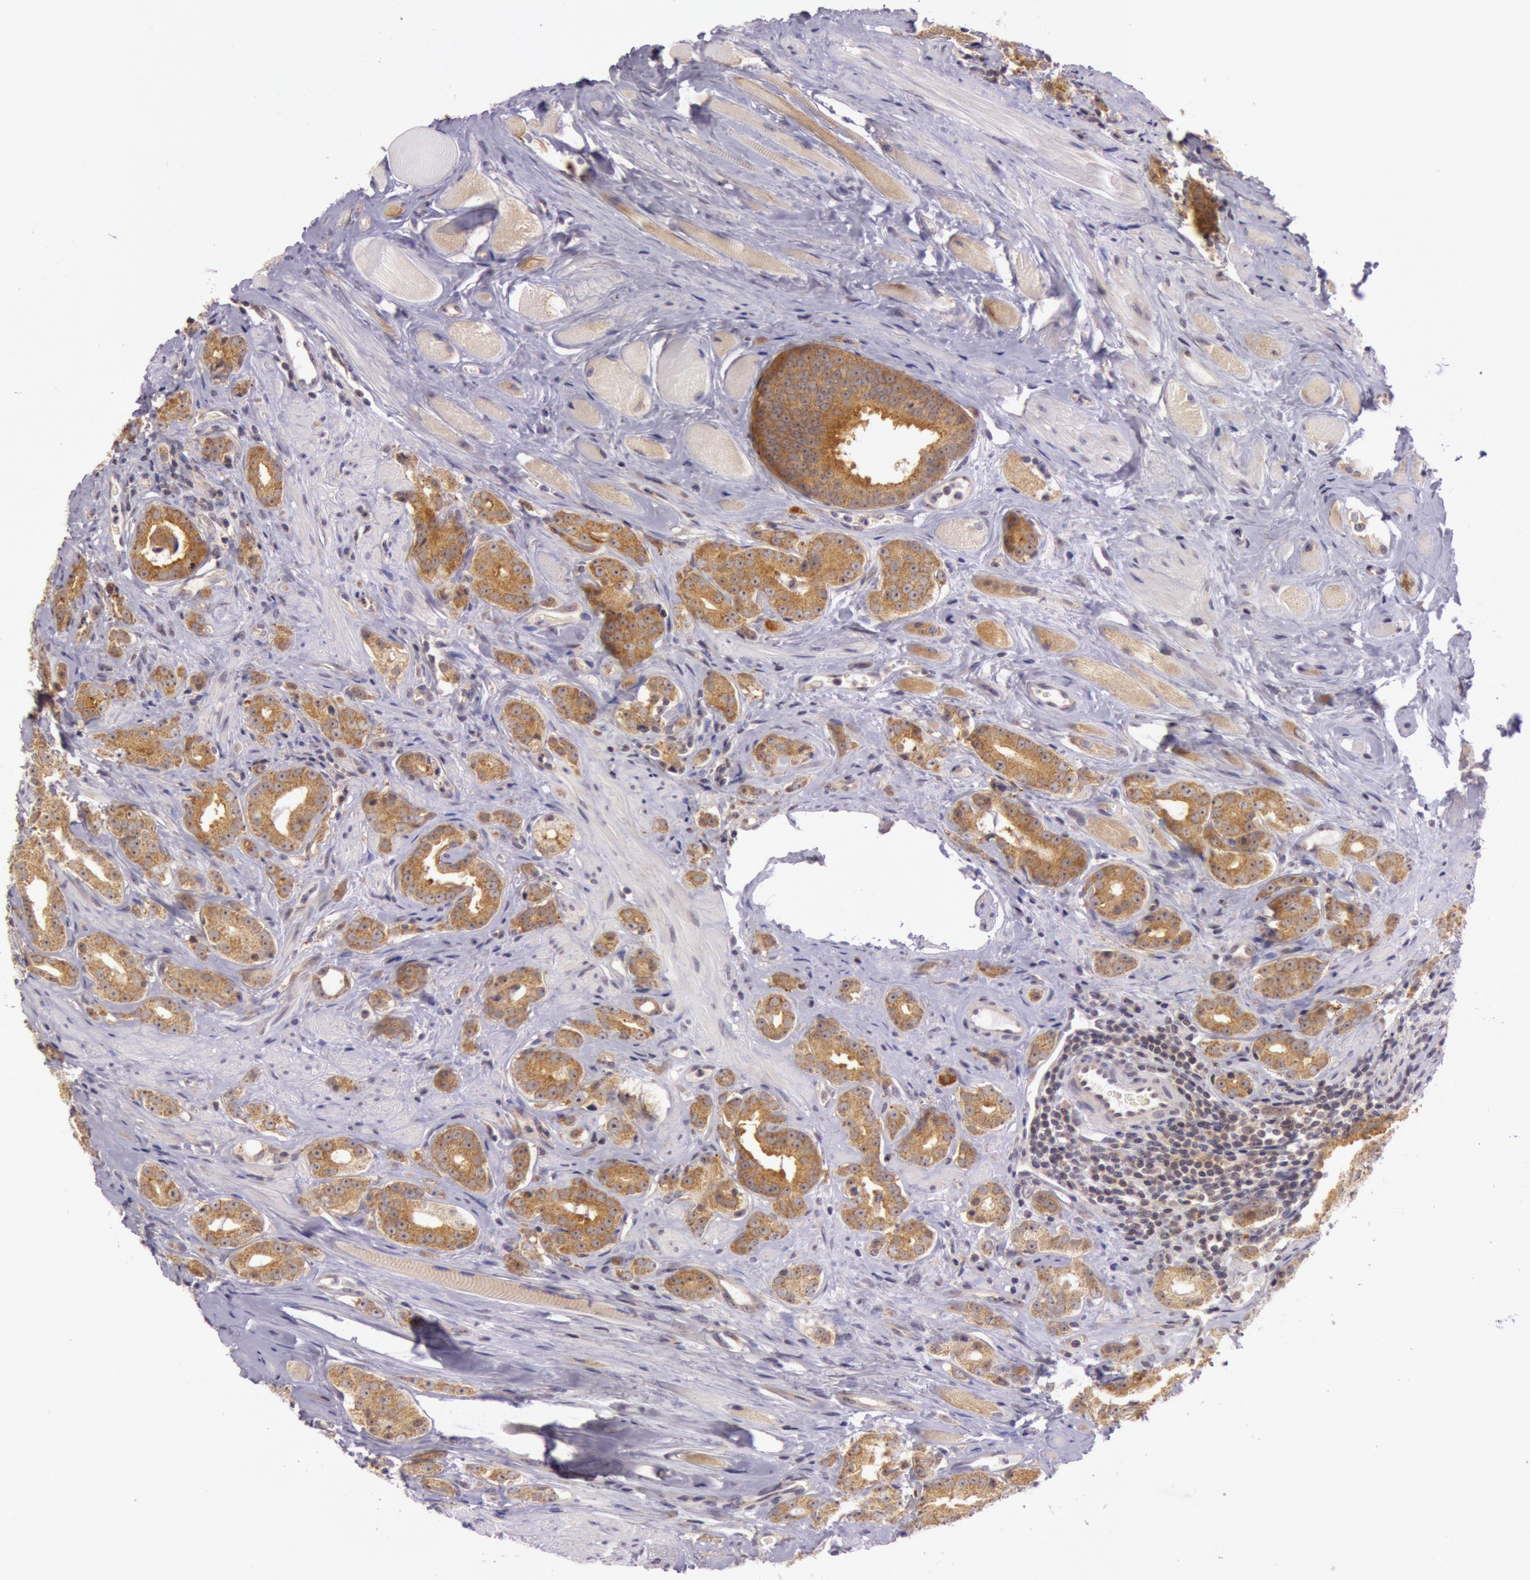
{"staining": {"intensity": "strong", "quantity": ">75%", "location": "cytoplasmic/membranous,nuclear"}, "tissue": "prostate cancer", "cell_type": "Tumor cells", "image_type": "cancer", "snomed": [{"axis": "morphology", "description": "Adenocarcinoma, Medium grade"}, {"axis": "topography", "description": "Prostate"}], "caption": "Immunohistochemistry image of neoplastic tissue: human prostate cancer (medium-grade adenocarcinoma) stained using immunohistochemistry (IHC) demonstrates high levels of strong protein expression localized specifically in the cytoplasmic/membranous and nuclear of tumor cells, appearing as a cytoplasmic/membranous and nuclear brown color.", "gene": "CDK16", "patient": {"sex": "male", "age": 53}}